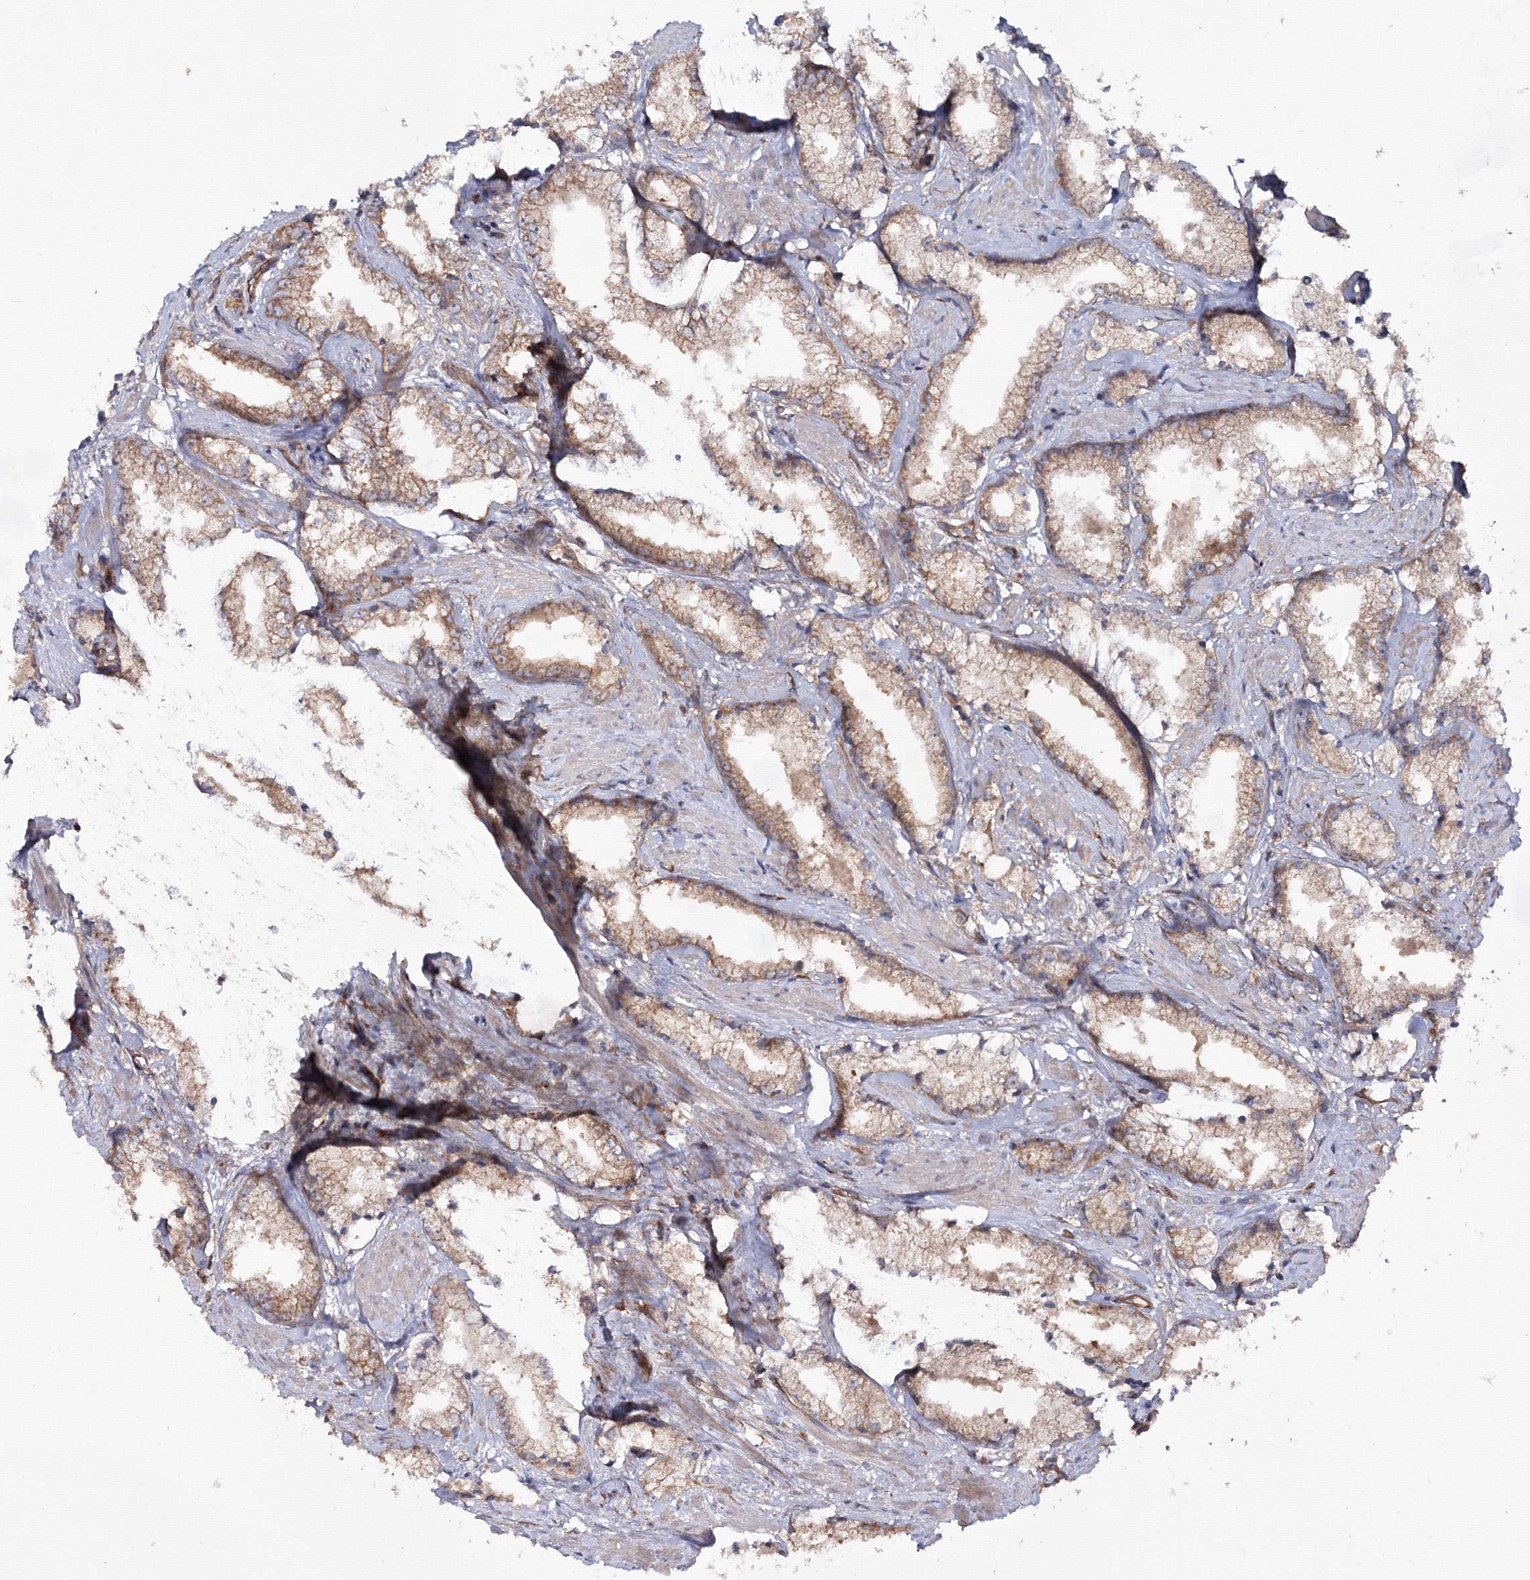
{"staining": {"intensity": "weak", "quantity": ">75%", "location": "cytoplasmic/membranous"}, "tissue": "prostate cancer", "cell_type": "Tumor cells", "image_type": "cancer", "snomed": [{"axis": "morphology", "description": "Adenocarcinoma, High grade"}, {"axis": "topography", "description": "Prostate"}], "caption": "Immunohistochemistry (IHC) micrograph of neoplastic tissue: human prostate high-grade adenocarcinoma stained using IHC shows low levels of weak protein expression localized specifically in the cytoplasmic/membranous of tumor cells, appearing as a cytoplasmic/membranous brown color.", "gene": "EXOC6", "patient": {"sex": "male", "age": 66}}